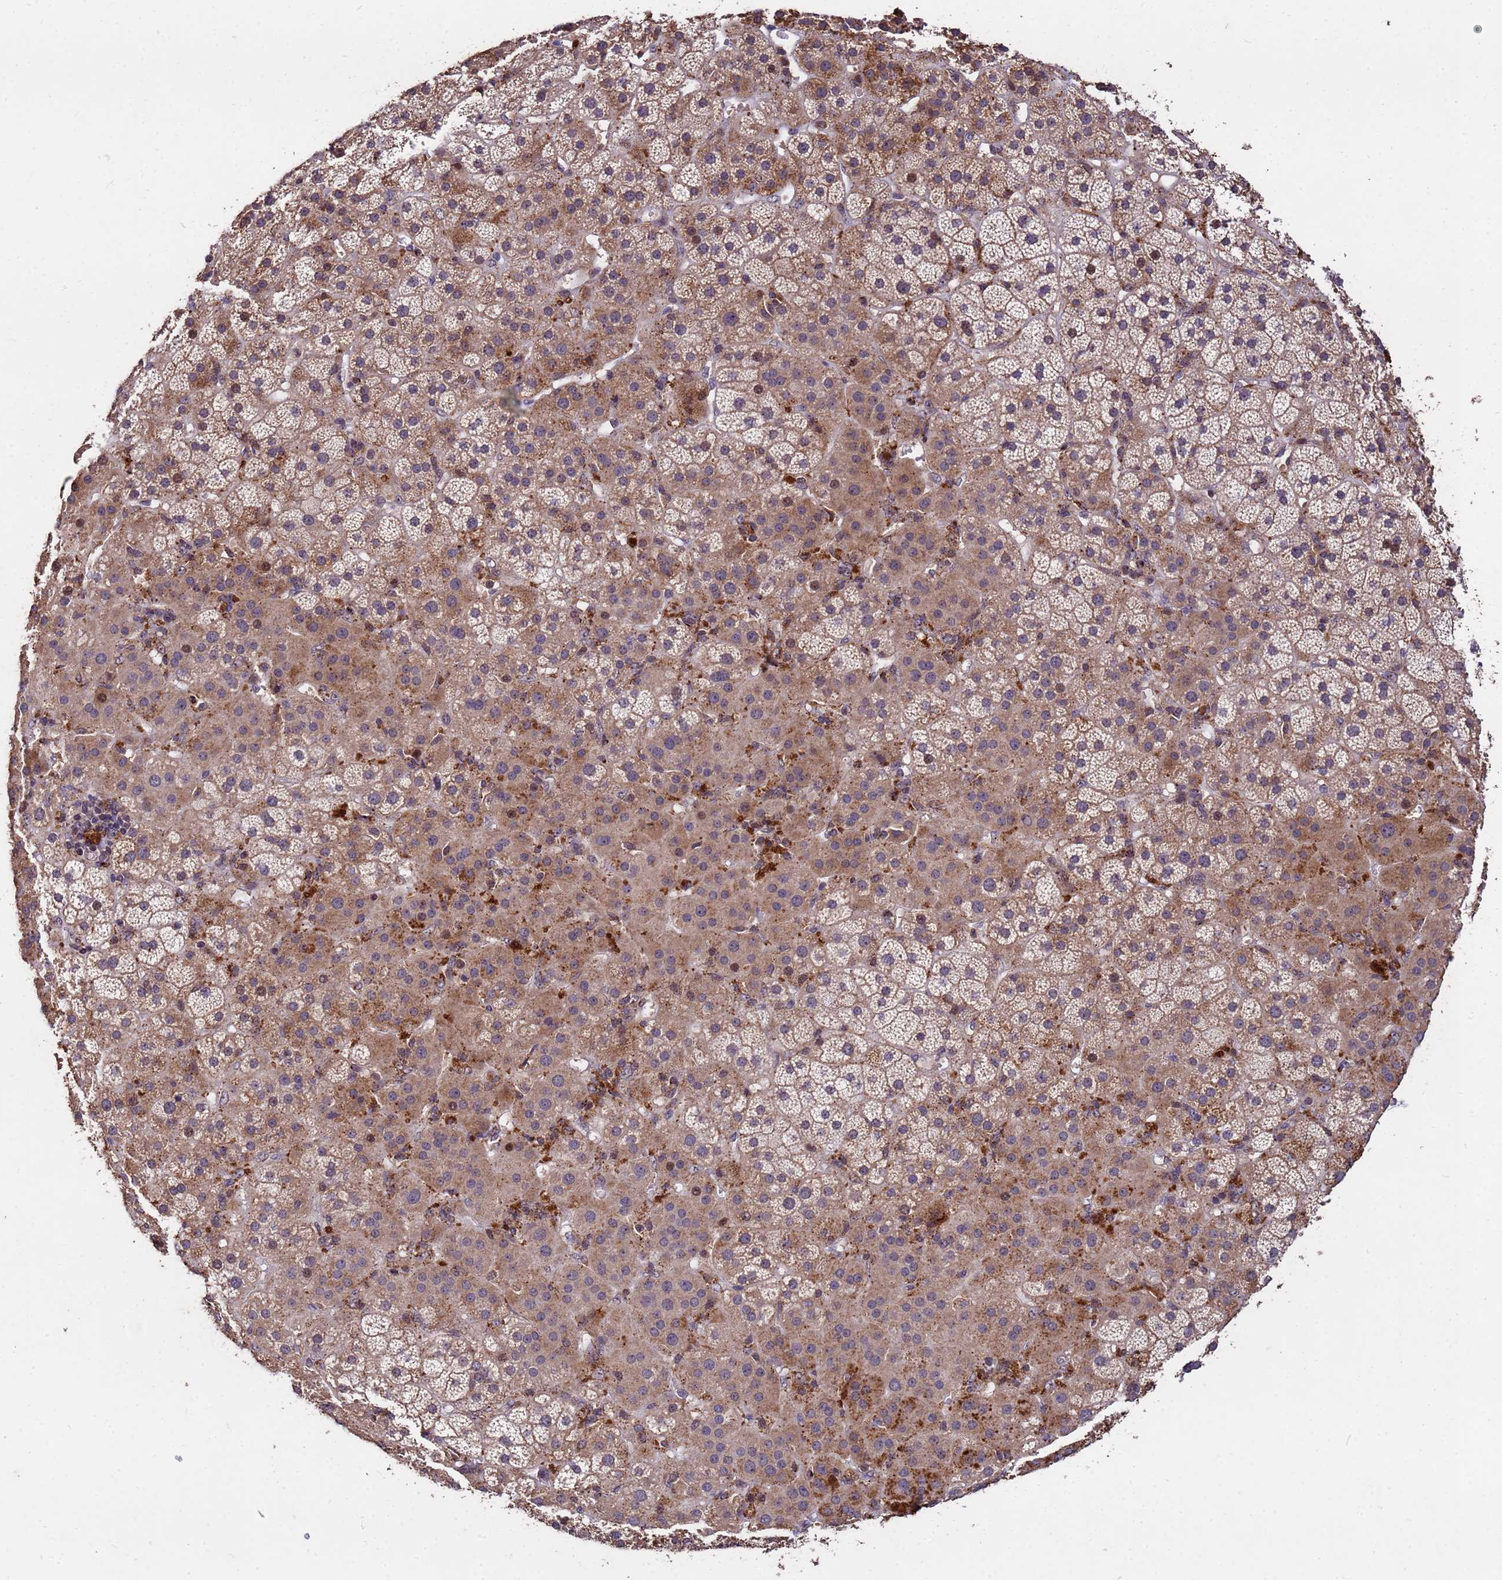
{"staining": {"intensity": "moderate", "quantity": "25%-75%", "location": "cytoplasmic/membranous"}, "tissue": "adrenal gland", "cell_type": "Glandular cells", "image_type": "normal", "snomed": [{"axis": "morphology", "description": "Normal tissue, NOS"}, {"axis": "topography", "description": "Adrenal gland"}], "caption": "Protein expression analysis of normal human adrenal gland reveals moderate cytoplasmic/membranous expression in about 25%-75% of glandular cells. (DAB (3,3'-diaminobenzidine) IHC, brown staining for protein, blue staining for nuclei).", "gene": "TOR4A", "patient": {"sex": "female", "age": 70}}